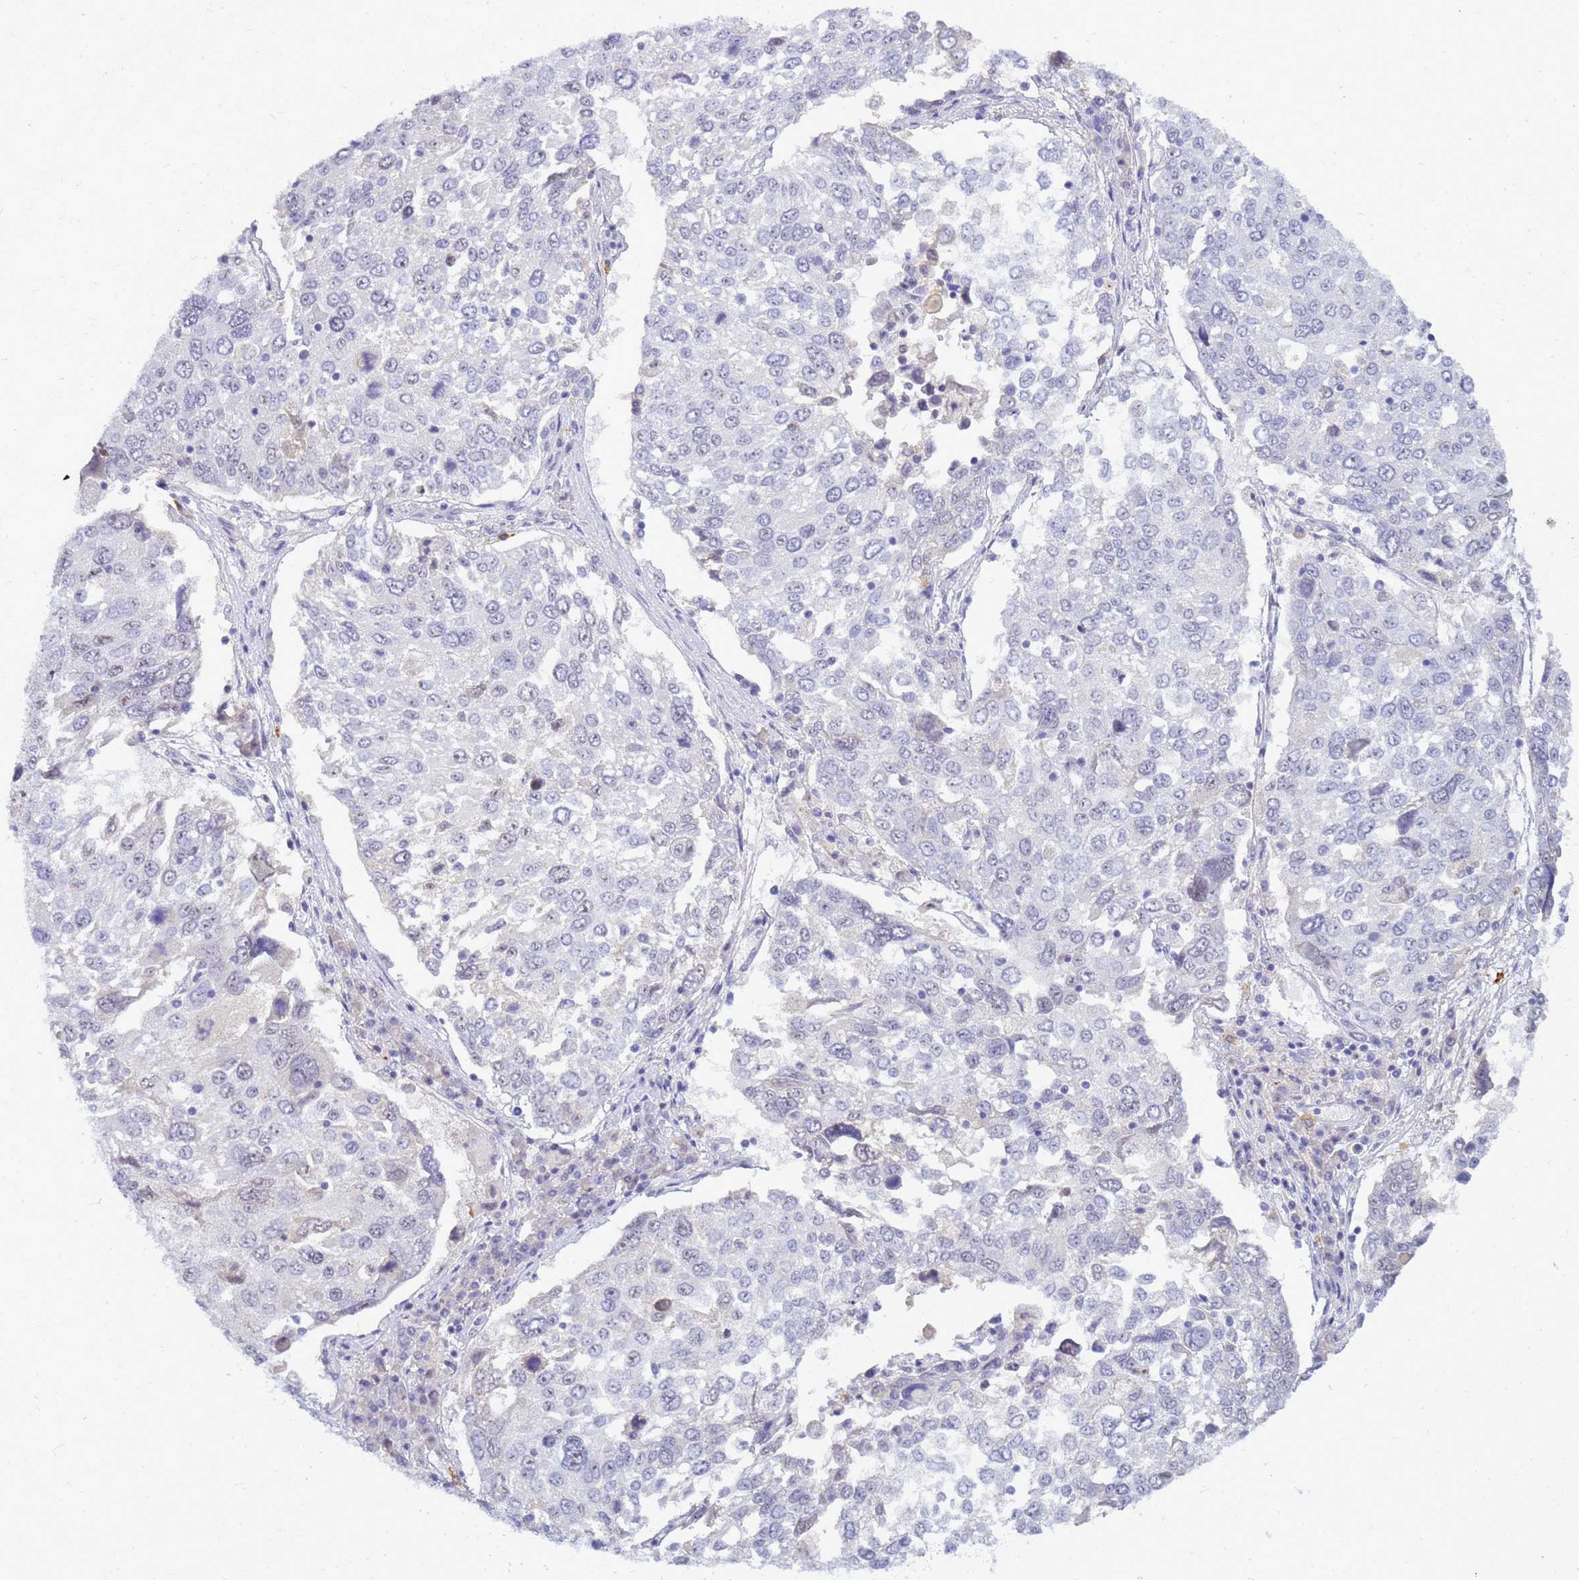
{"staining": {"intensity": "negative", "quantity": "none", "location": "none"}, "tissue": "lung cancer", "cell_type": "Tumor cells", "image_type": "cancer", "snomed": [{"axis": "morphology", "description": "Squamous cell carcinoma, NOS"}, {"axis": "topography", "description": "Lung"}], "caption": "IHC of lung cancer demonstrates no positivity in tumor cells. (IHC, brightfield microscopy, high magnification).", "gene": "DMRTC2", "patient": {"sex": "male", "age": 65}}